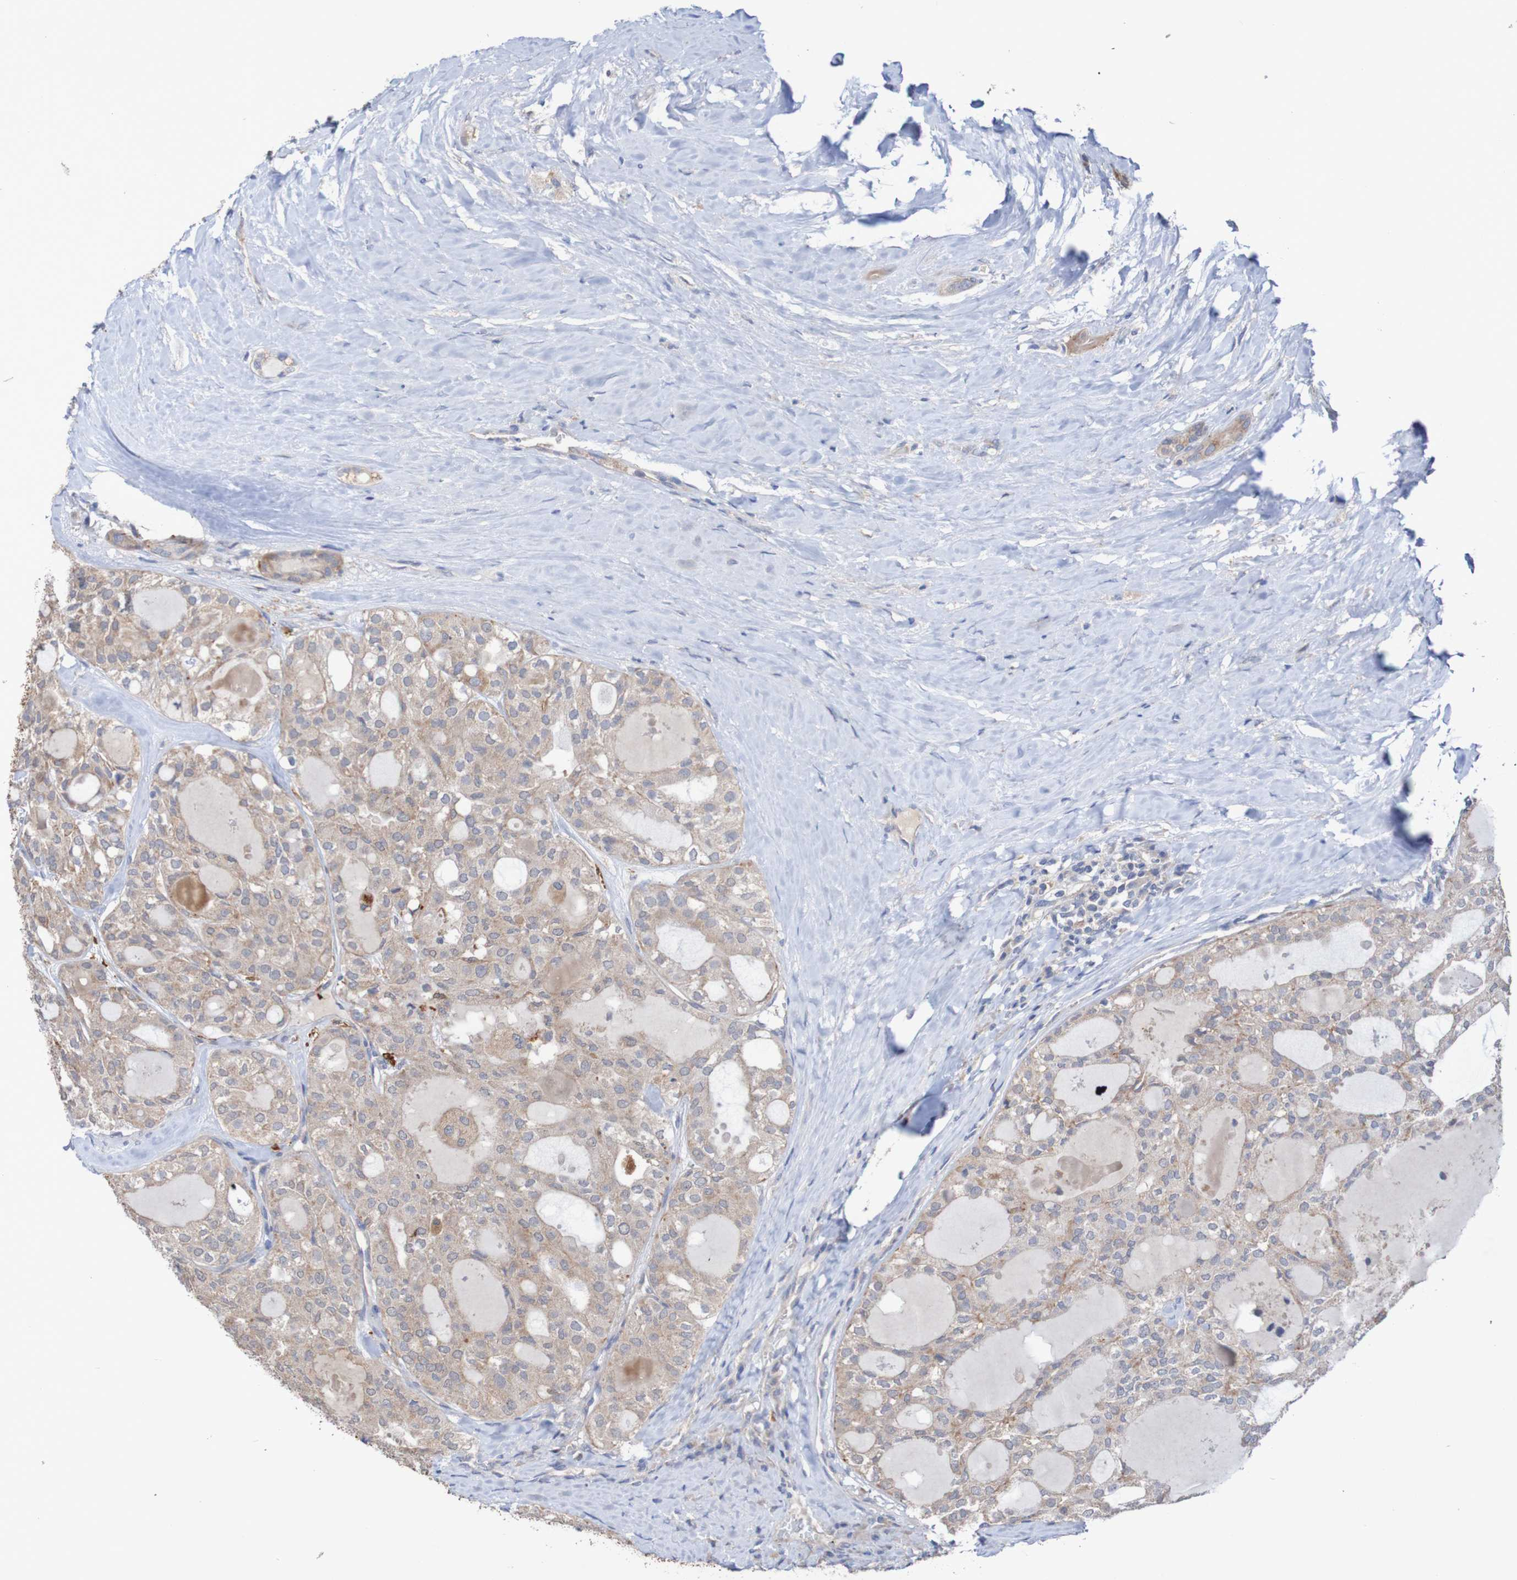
{"staining": {"intensity": "weak", "quantity": ">75%", "location": "cytoplasmic/membranous"}, "tissue": "thyroid cancer", "cell_type": "Tumor cells", "image_type": "cancer", "snomed": [{"axis": "morphology", "description": "Follicular adenoma carcinoma, NOS"}, {"axis": "topography", "description": "Thyroid gland"}], "caption": "This is an image of immunohistochemistry staining of thyroid follicular adenoma carcinoma, which shows weak staining in the cytoplasmic/membranous of tumor cells.", "gene": "PHYH", "patient": {"sex": "male", "age": 75}}